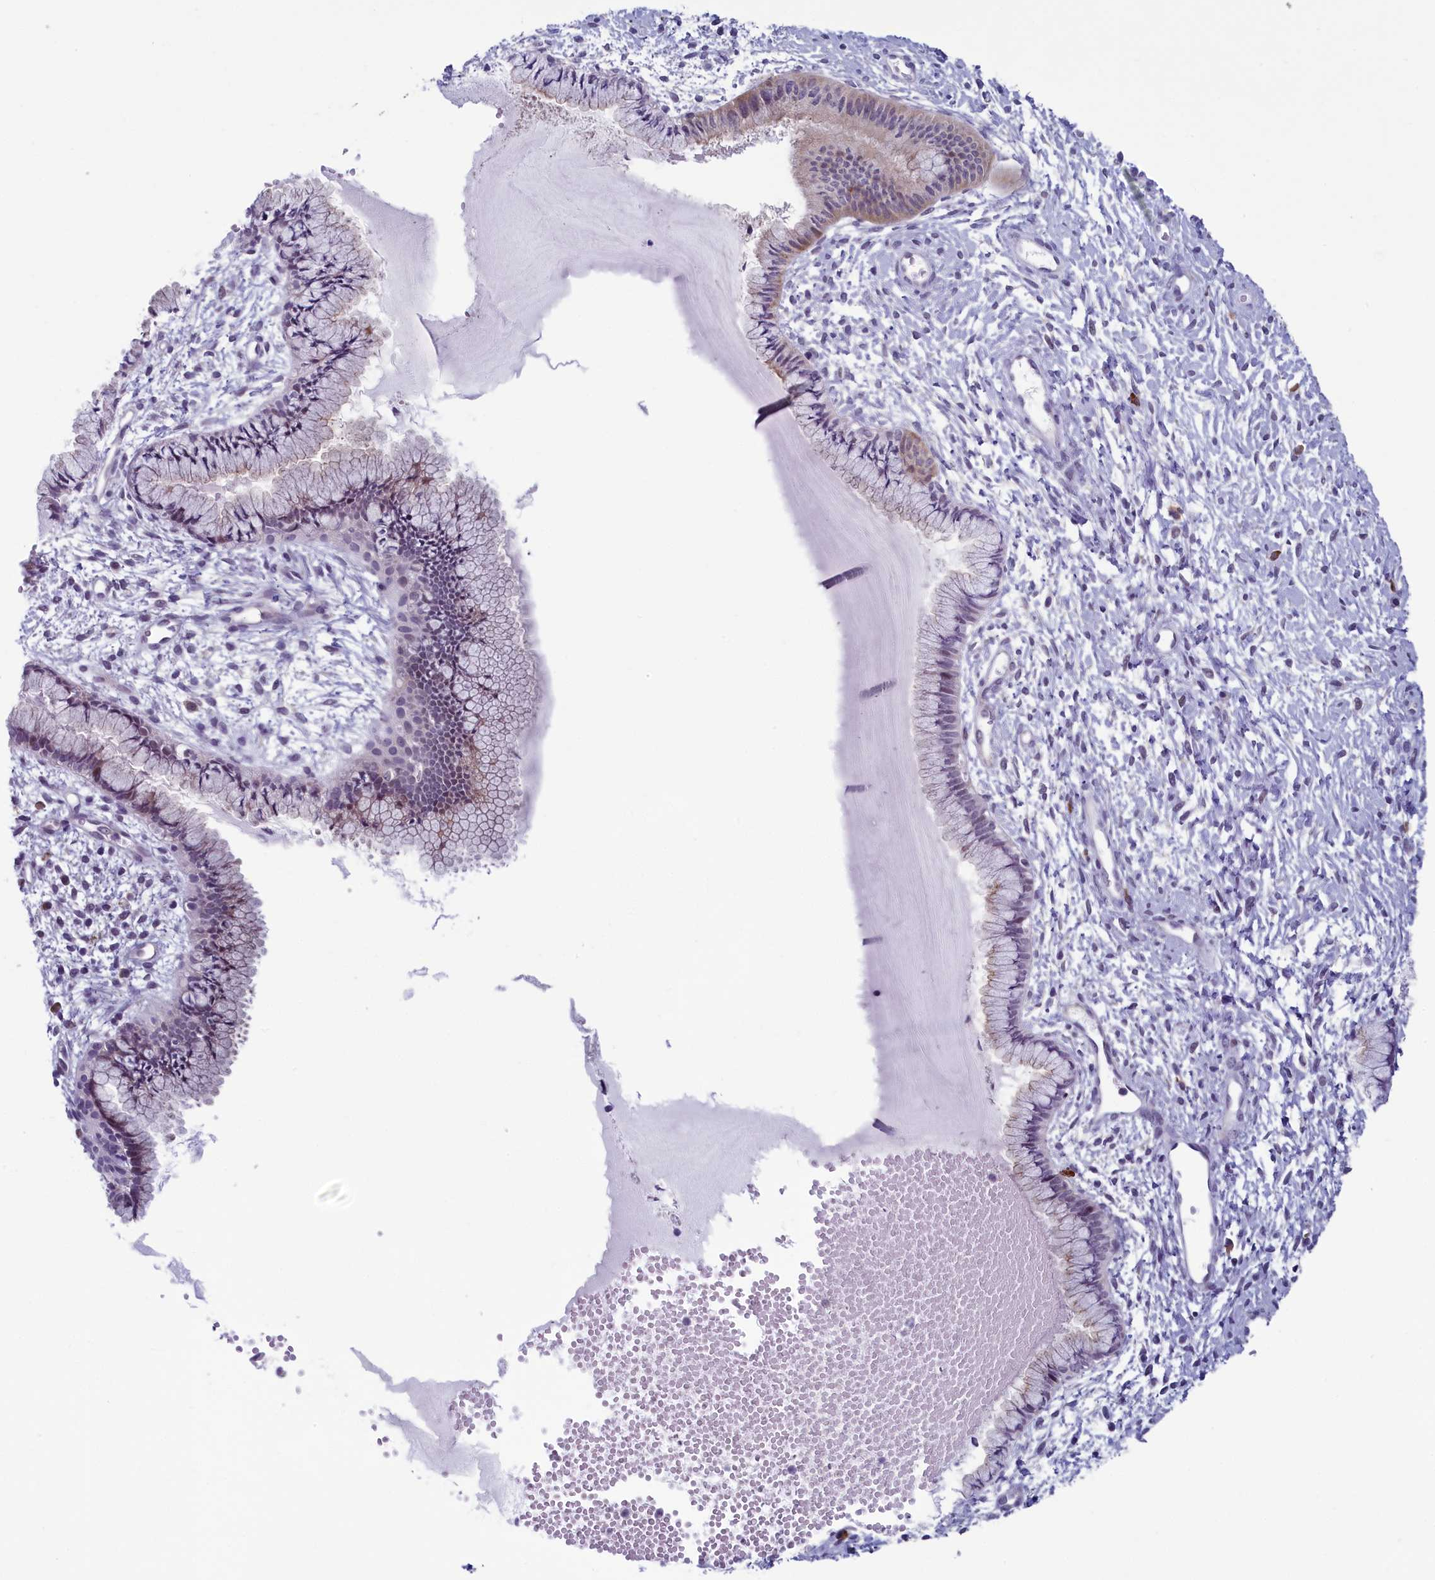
{"staining": {"intensity": "negative", "quantity": "none", "location": "none"}, "tissue": "cervix", "cell_type": "Glandular cells", "image_type": "normal", "snomed": [{"axis": "morphology", "description": "Normal tissue, NOS"}, {"axis": "topography", "description": "Cervix"}], "caption": "Cervix stained for a protein using immunohistochemistry displays no staining glandular cells.", "gene": "CNEP1R1", "patient": {"sex": "female", "age": 42}}